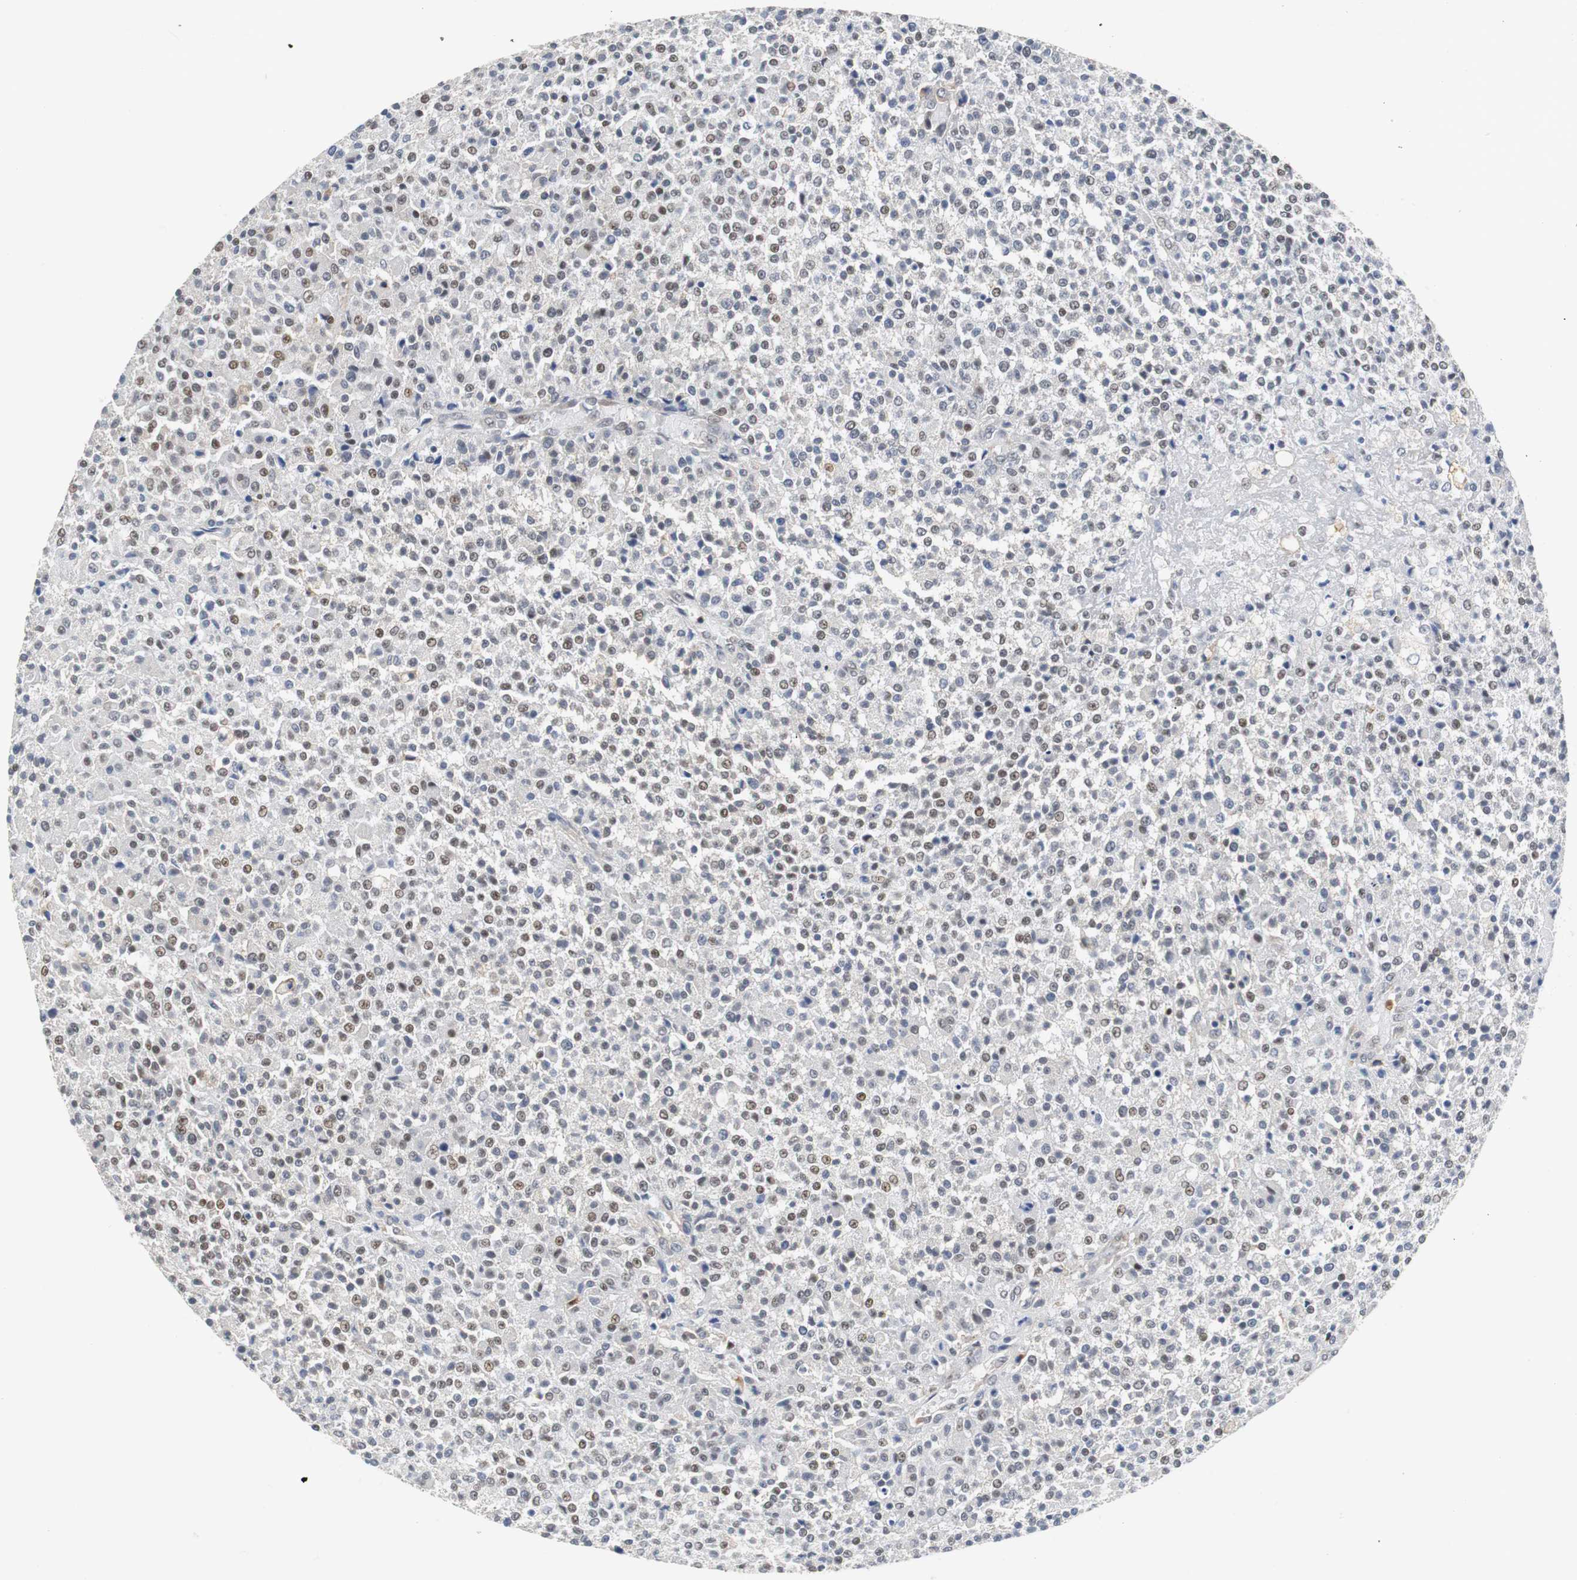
{"staining": {"intensity": "moderate", "quantity": "<25%", "location": "nuclear"}, "tissue": "testis cancer", "cell_type": "Tumor cells", "image_type": "cancer", "snomed": [{"axis": "morphology", "description": "Seminoma, NOS"}, {"axis": "topography", "description": "Testis"}], "caption": "High-magnification brightfield microscopy of testis cancer stained with DAB (3,3'-diaminobenzidine) (brown) and counterstained with hematoxylin (blue). tumor cells exhibit moderate nuclear expression is identified in approximately<25% of cells.", "gene": "SIRT1", "patient": {"sex": "male", "age": 59}}